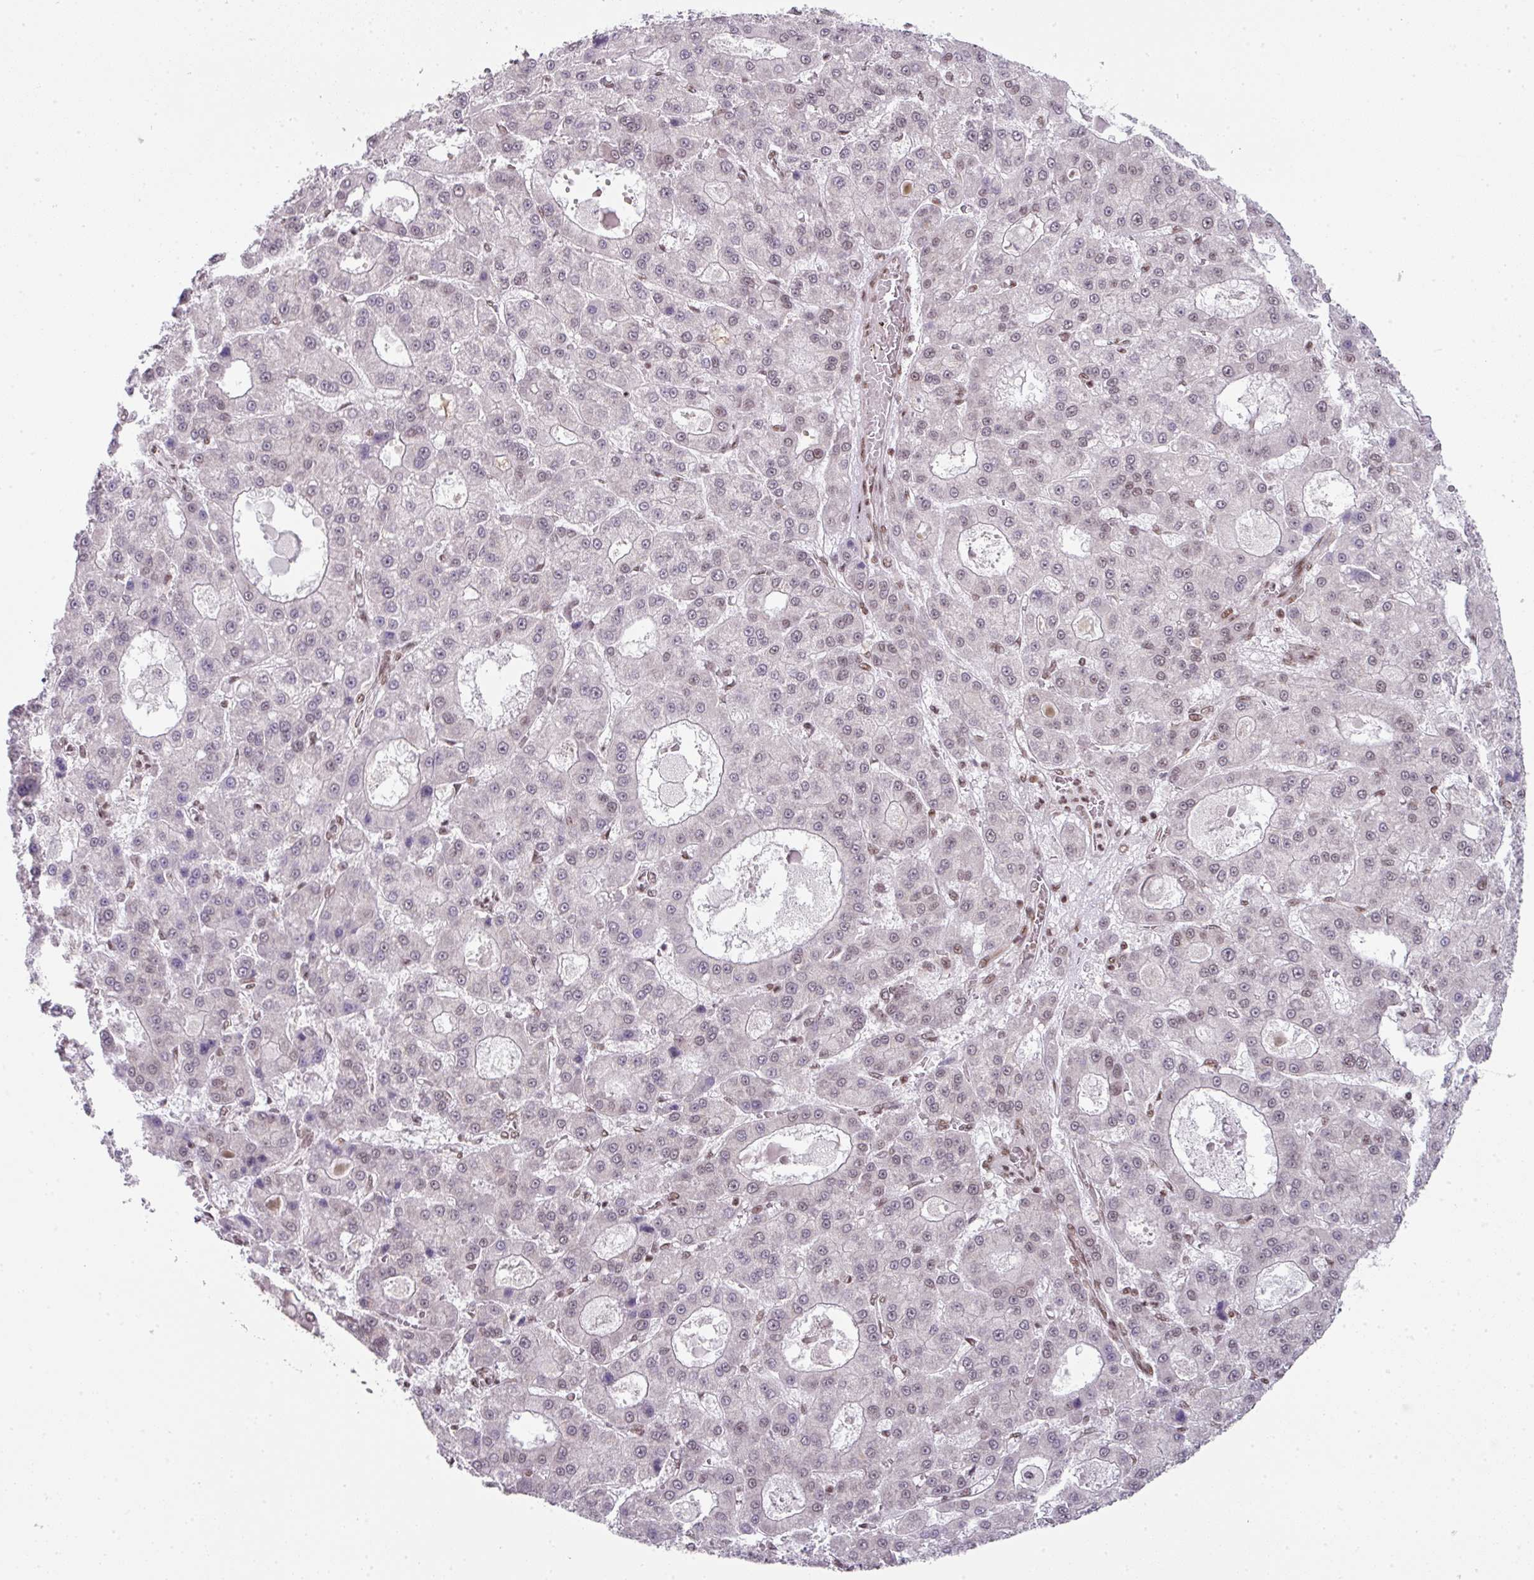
{"staining": {"intensity": "moderate", "quantity": "<25%", "location": "nuclear"}, "tissue": "liver cancer", "cell_type": "Tumor cells", "image_type": "cancer", "snomed": [{"axis": "morphology", "description": "Carcinoma, Hepatocellular, NOS"}, {"axis": "topography", "description": "Liver"}], "caption": "Human liver cancer stained with a protein marker exhibits moderate staining in tumor cells.", "gene": "NFYA", "patient": {"sex": "male", "age": 70}}